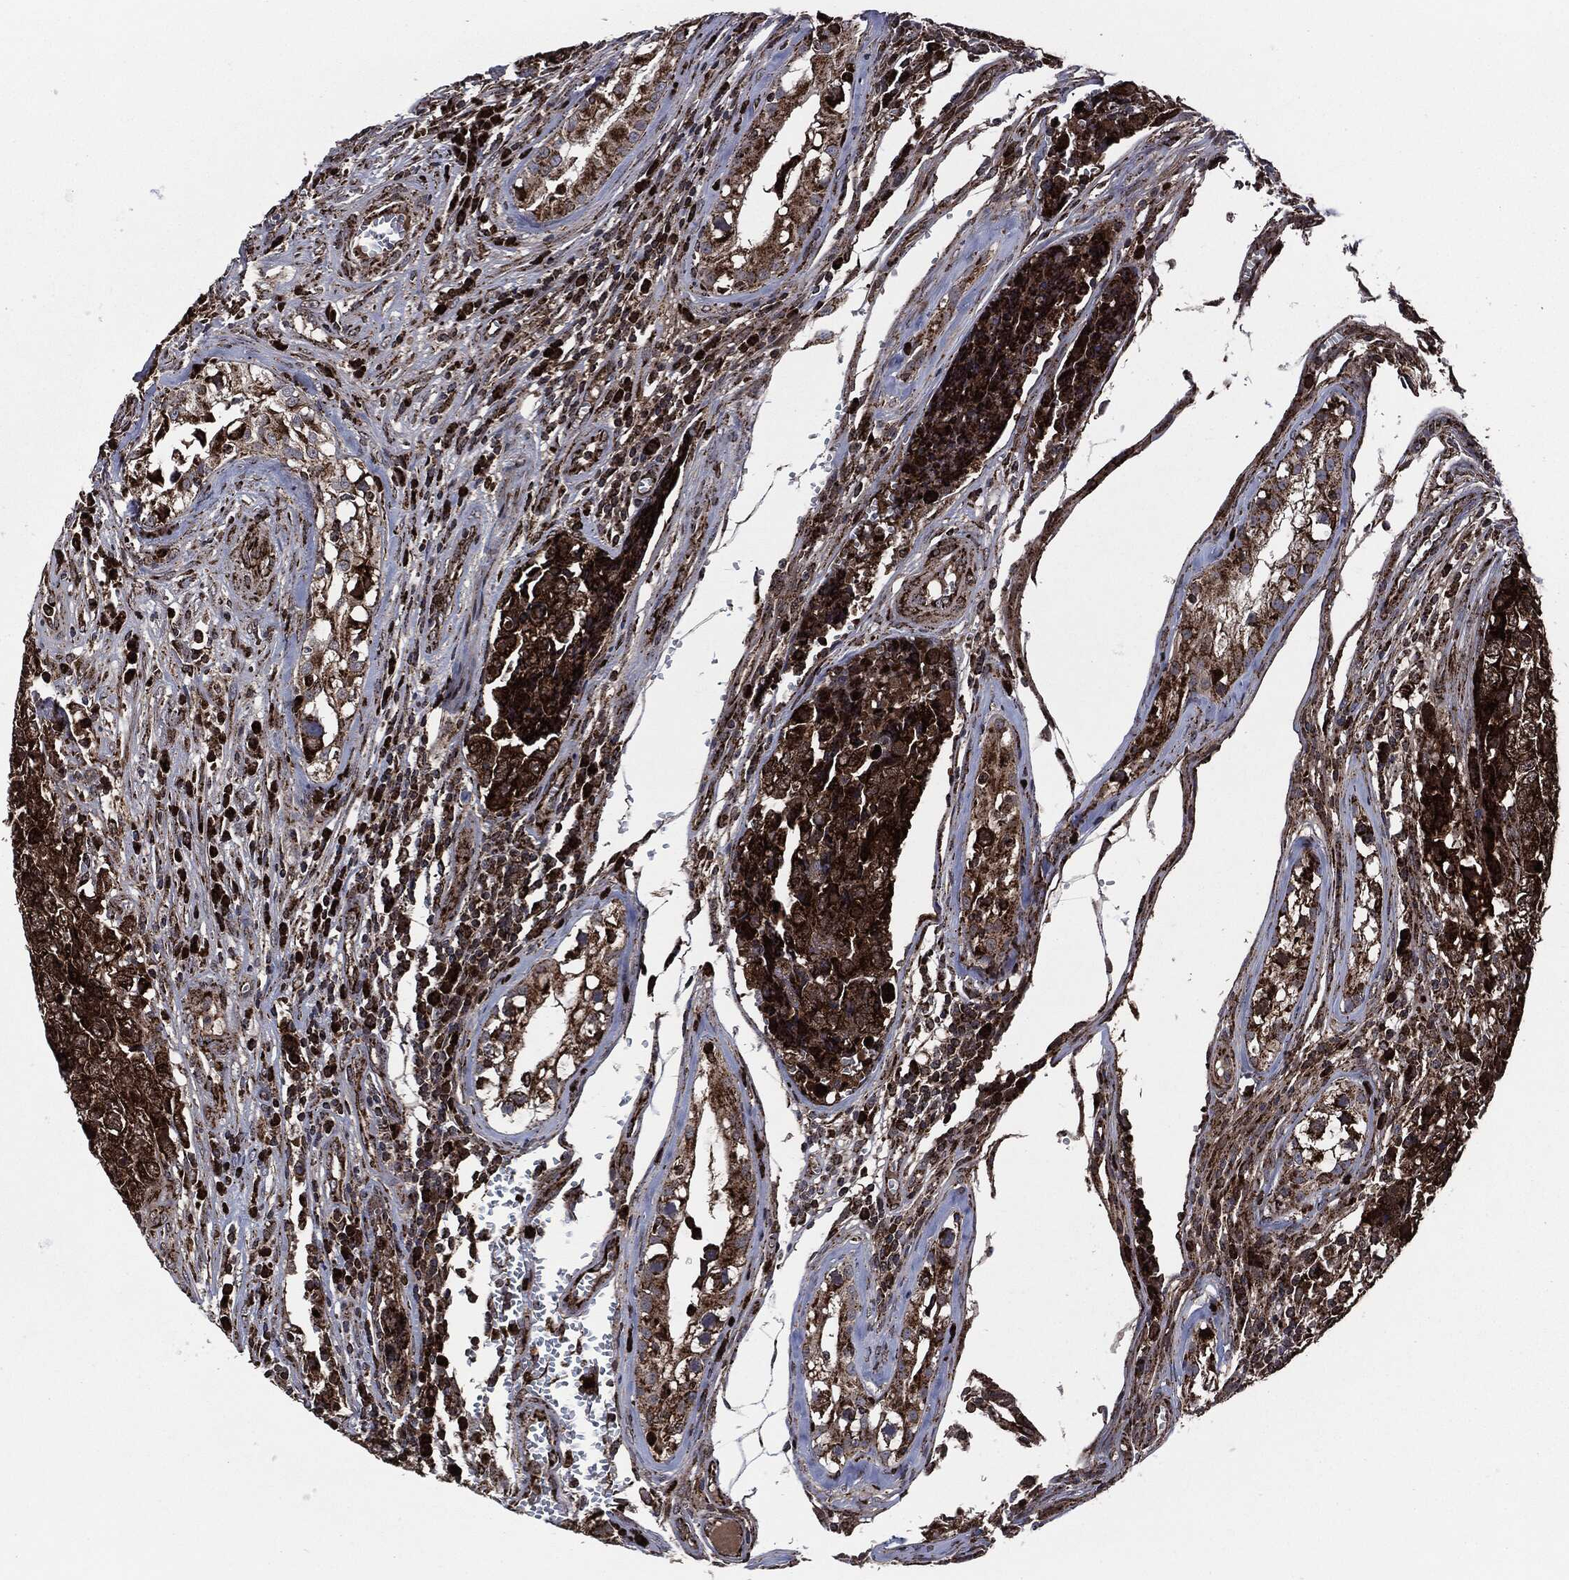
{"staining": {"intensity": "strong", "quantity": ">75%", "location": "cytoplasmic/membranous"}, "tissue": "testis cancer", "cell_type": "Tumor cells", "image_type": "cancer", "snomed": [{"axis": "morphology", "description": "Carcinoma, Embryonal, NOS"}, {"axis": "topography", "description": "Testis"}], "caption": "The immunohistochemical stain shows strong cytoplasmic/membranous staining in tumor cells of embryonal carcinoma (testis) tissue.", "gene": "FH", "patient": {"sex": "male", "age": 23}}